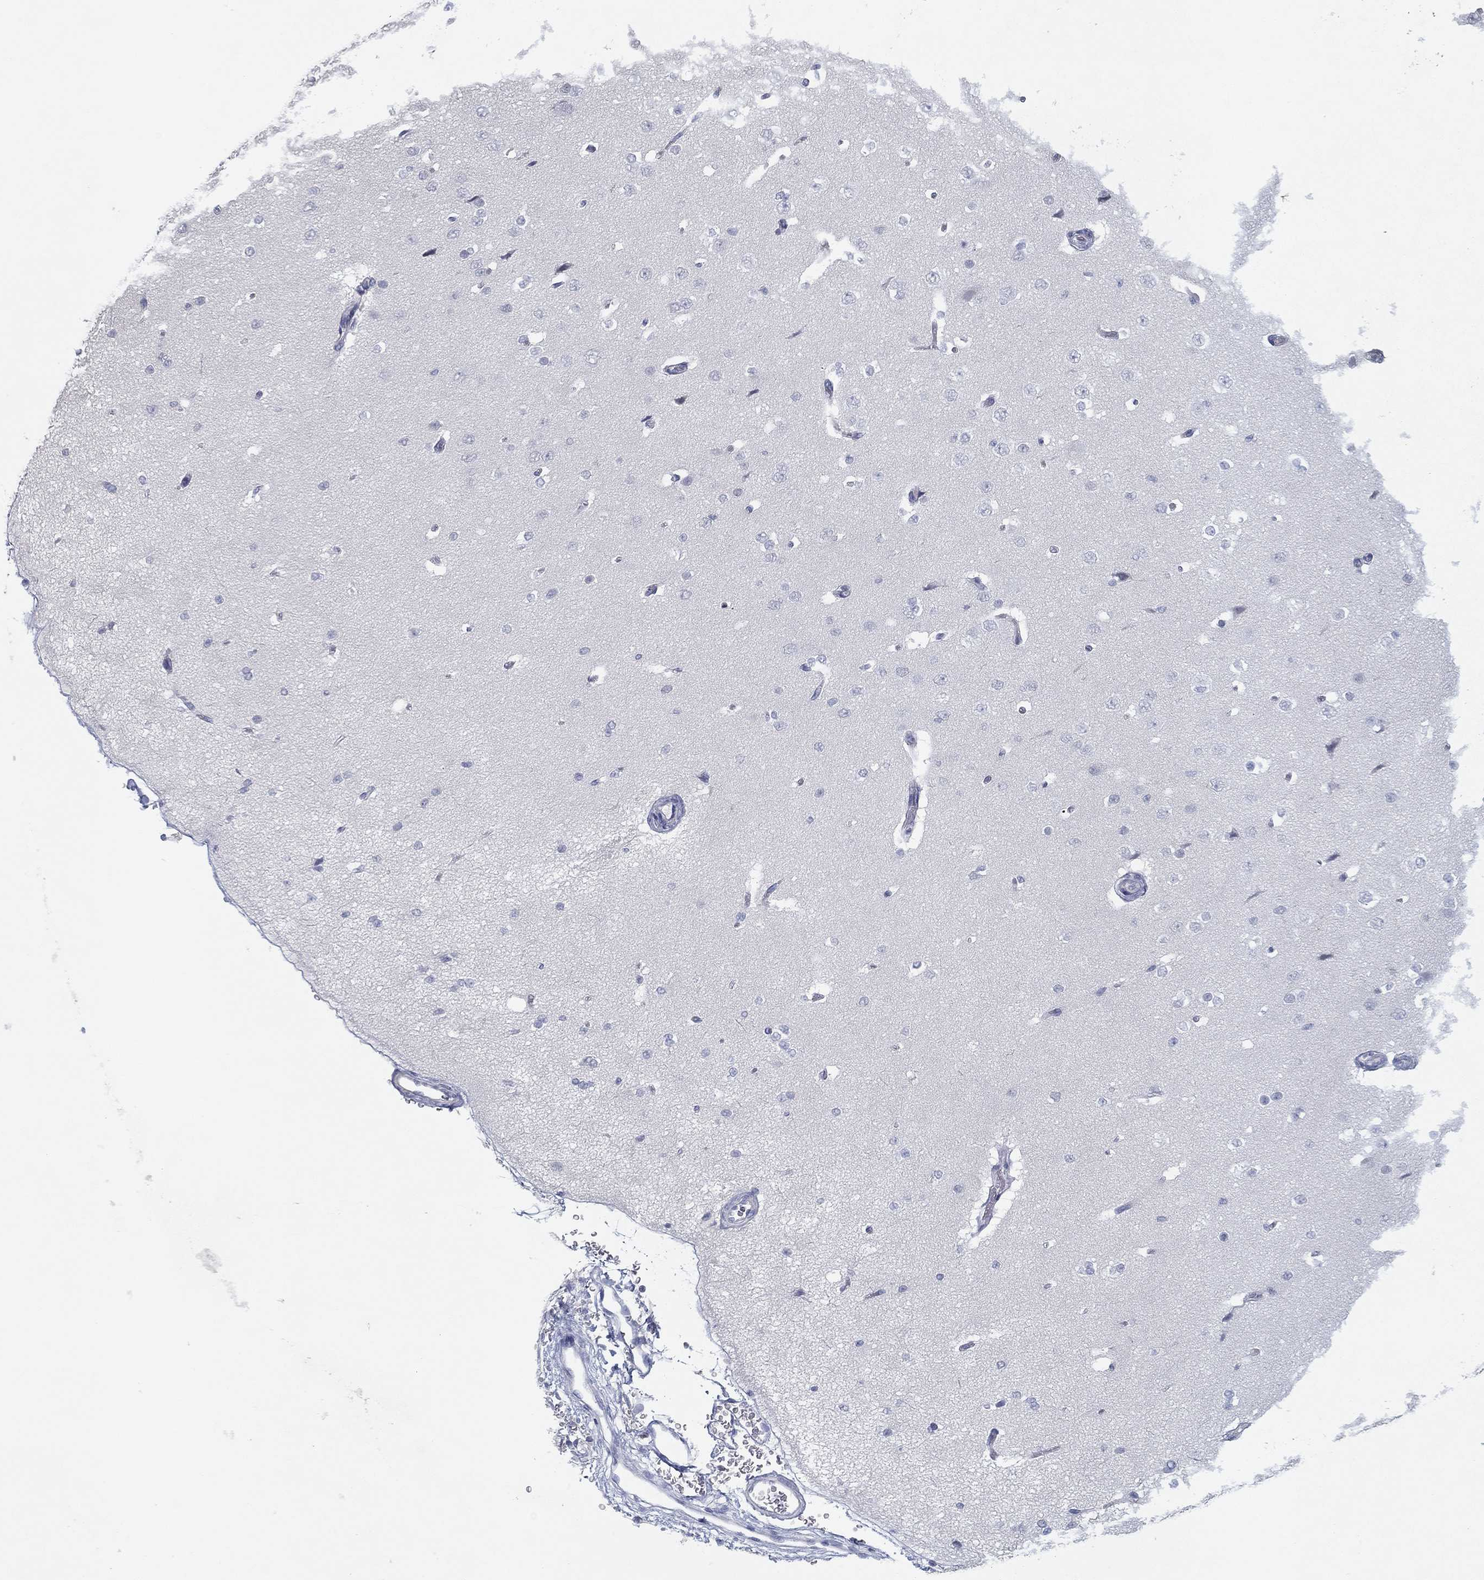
{"staining": {"intensity": "negative", "quantity": "none", "location": "none"}, "tissue": "cerebral cortex", "cell_type": "Endothelial cells", "image_type": "normal", "snomed": [{"axis": "morphology", "description": "Normal tissue, NOS"}, {"axis": "morphology", "description": "Inflammation, NOS"}, {"axis": "topography", "description": "Cerebral cortex"}], "caption": "This is a histopathology image of IHC staining of benign cerebral cortex, which shows no staining in endothelial cells. Nuclei are stained in blue.", "gene": "CPT1B", "patient": {"sex": "male", "age": 6}}